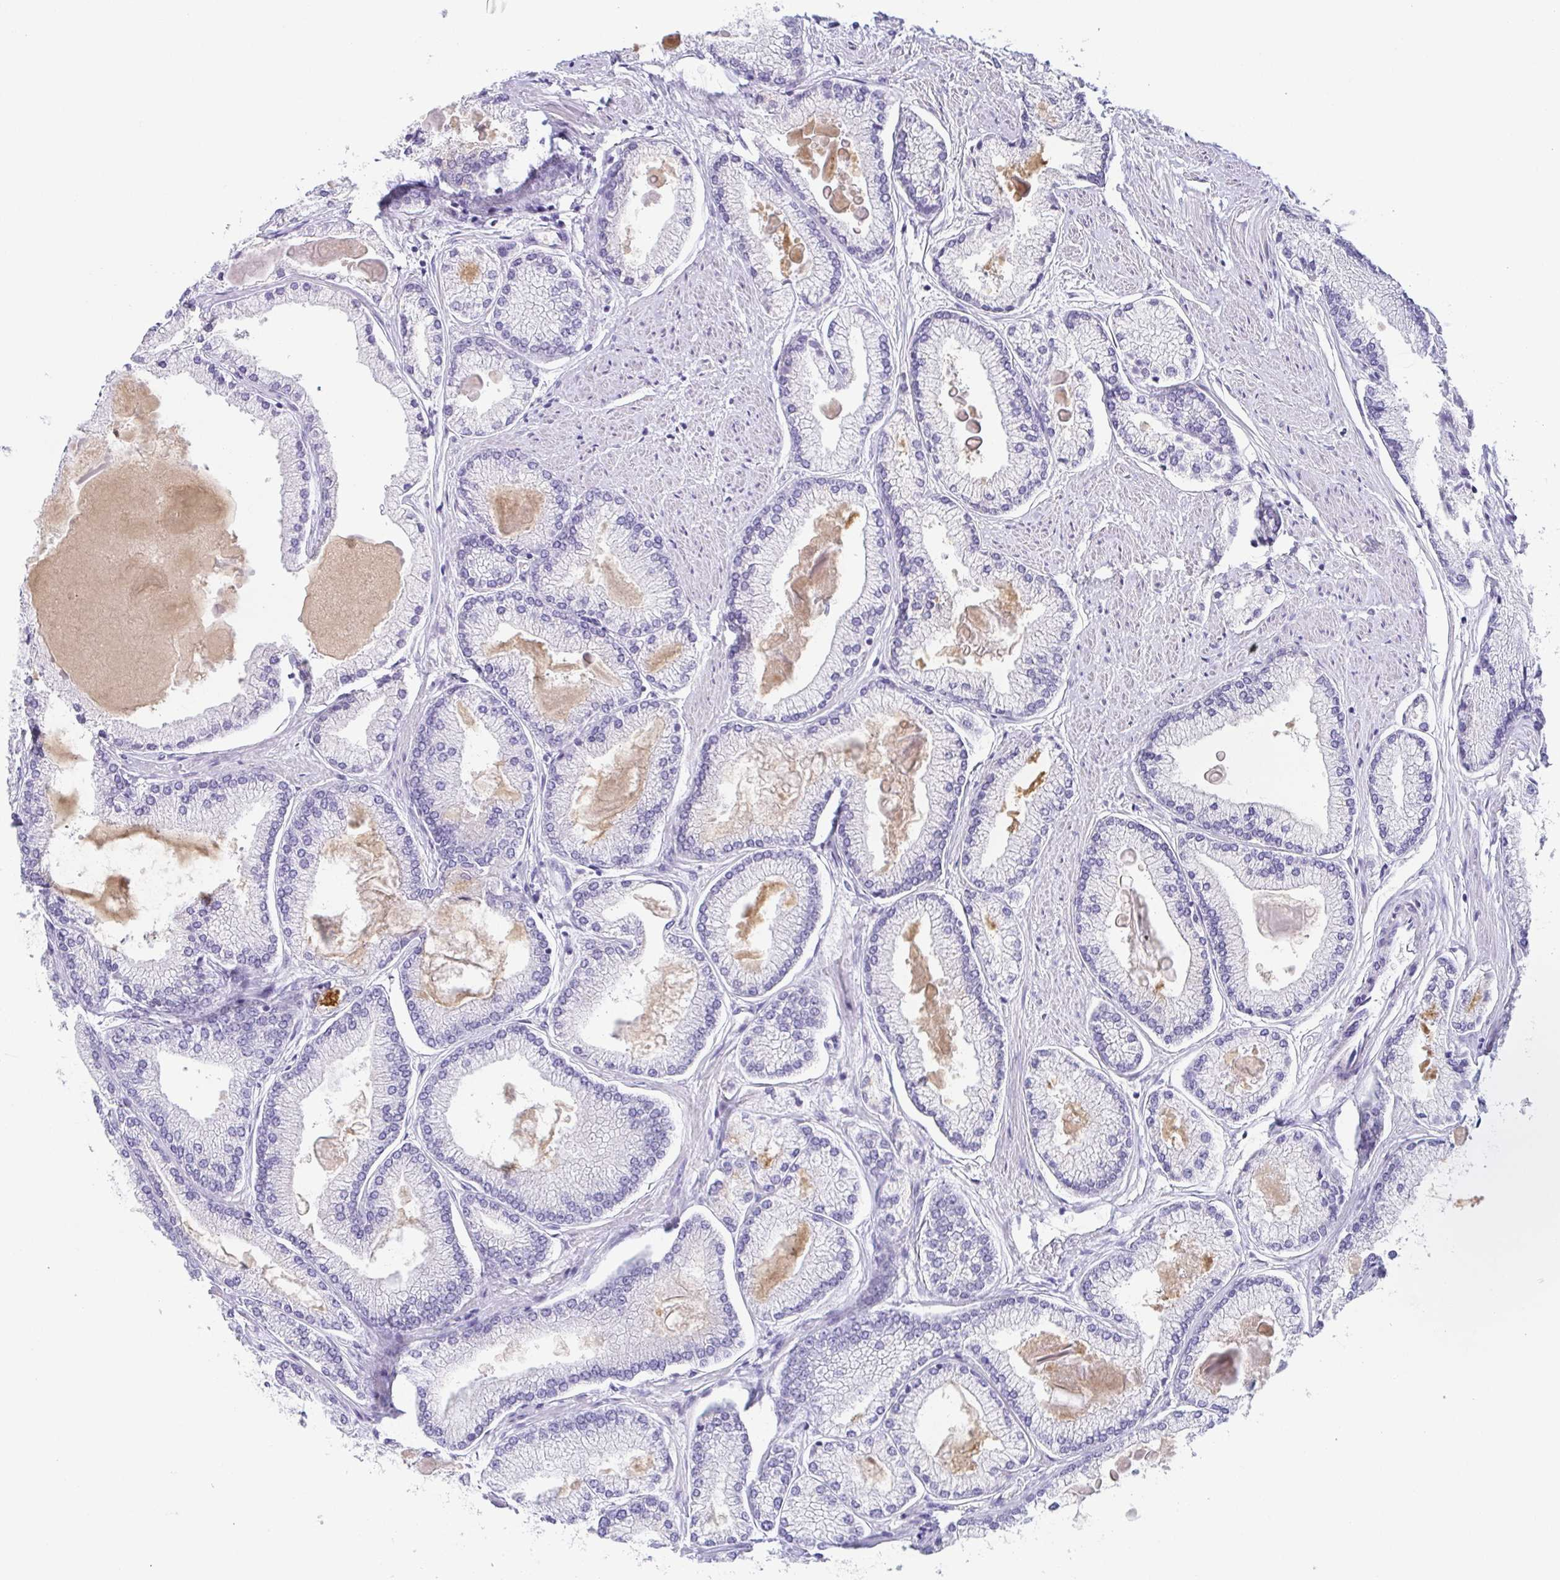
{"staining": {"intensity": "negative", "quantity": "none", "location": "none"}, "tissue": "prostate cancer", "cell_type": "Tumor cells", "image_type": "cancer", "snomed": [{"axis": "morphology", "description": "Adenocarcinoma, High grade"}, {"axis": "topography", "description": "Prostate"}], "caption": "Tumor cells show no significant protein staining in prostate cancer.", "gene": "ZG16B", "patient": {"sex": "male", "age": 68}}